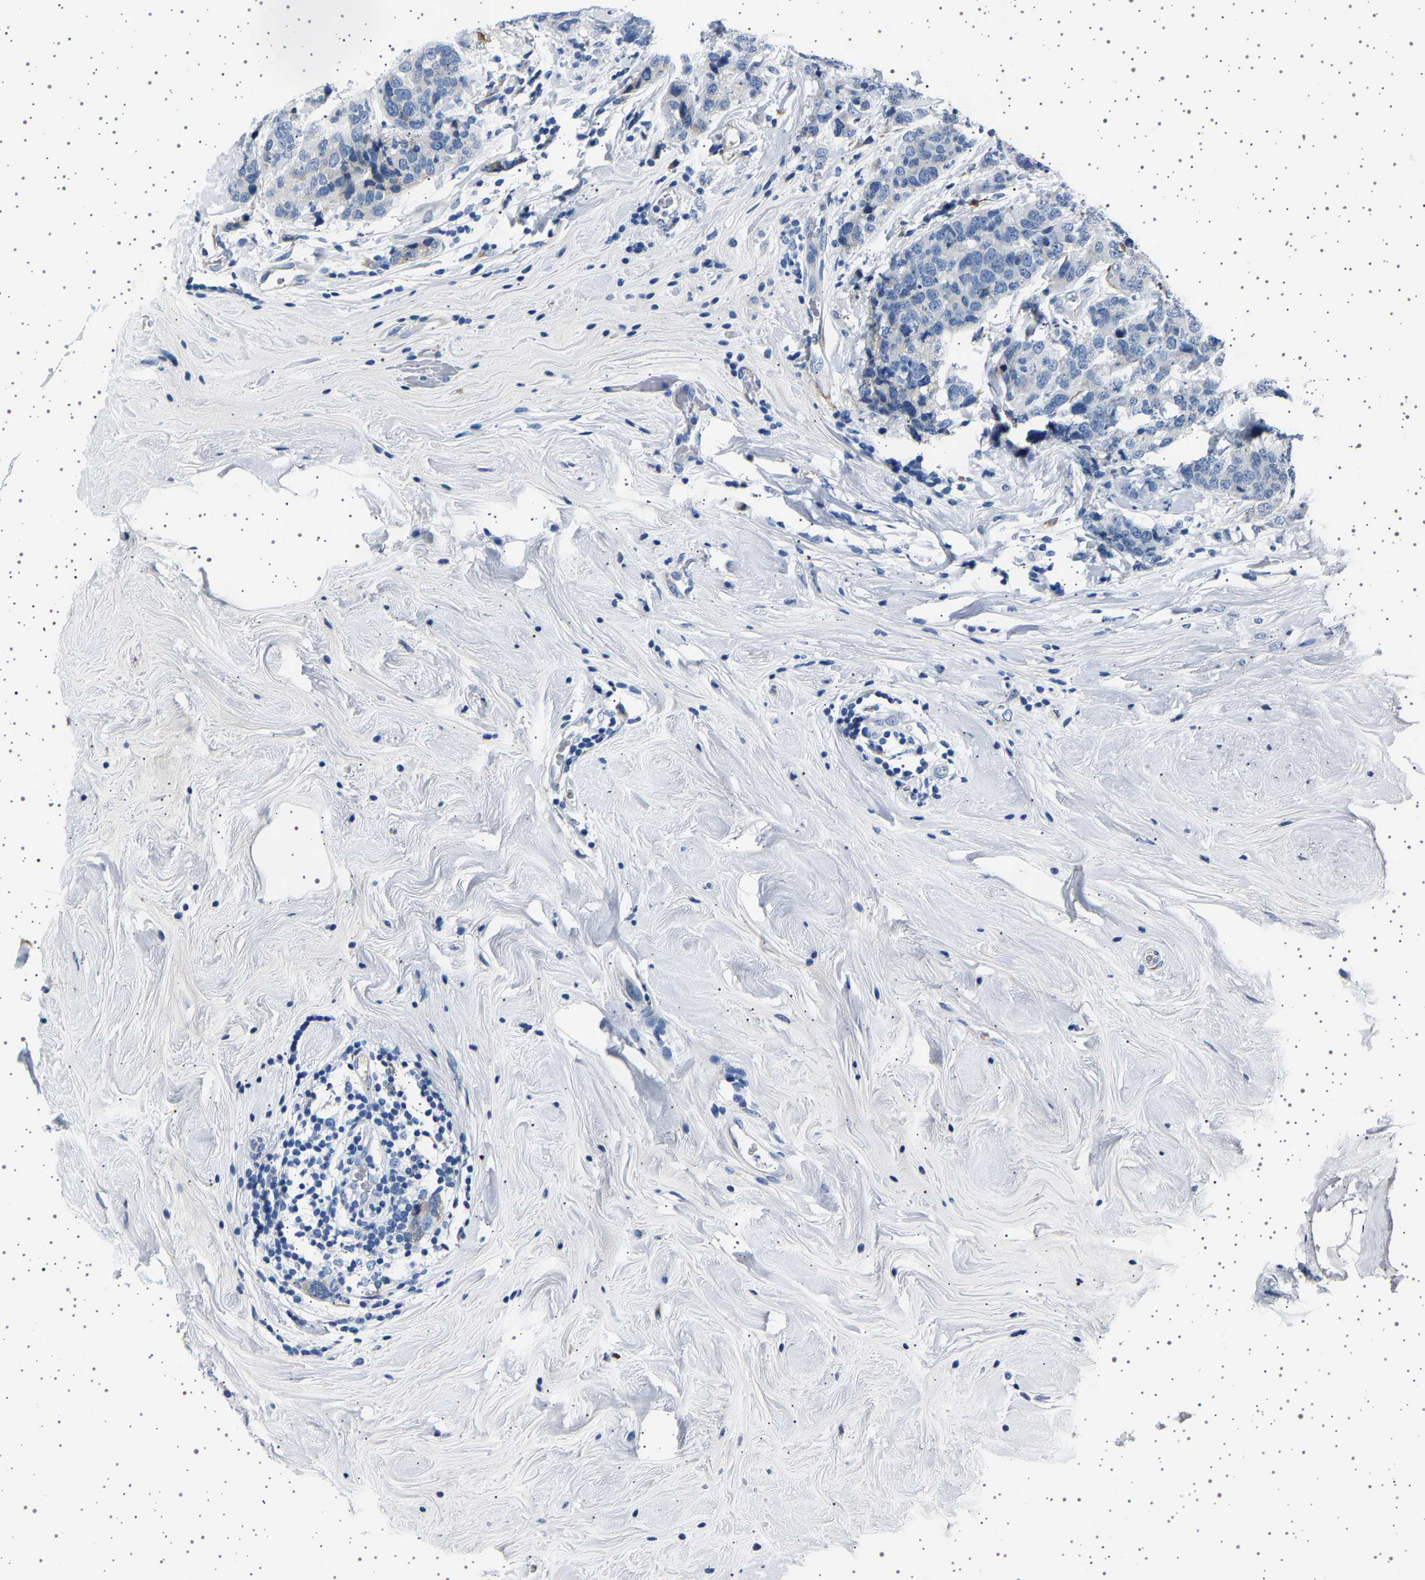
{"staining": {"intensity": "negative", "quantity": "none", "location": "none"}, "tissue": "breast cancer", "cell_type": "Tumor cells", "image_type": "cancer", "snomed": [{"axis": "morphology", "description": "Lobular carcinoma"}, {"axis": "topography", "description": "Breast"}], "caption": "Tumor cells show no significant protein staining in breast cancer (lobular carcinoma).", "gene": "FTCD", "patient": {"sex": "female", "age": 59}}